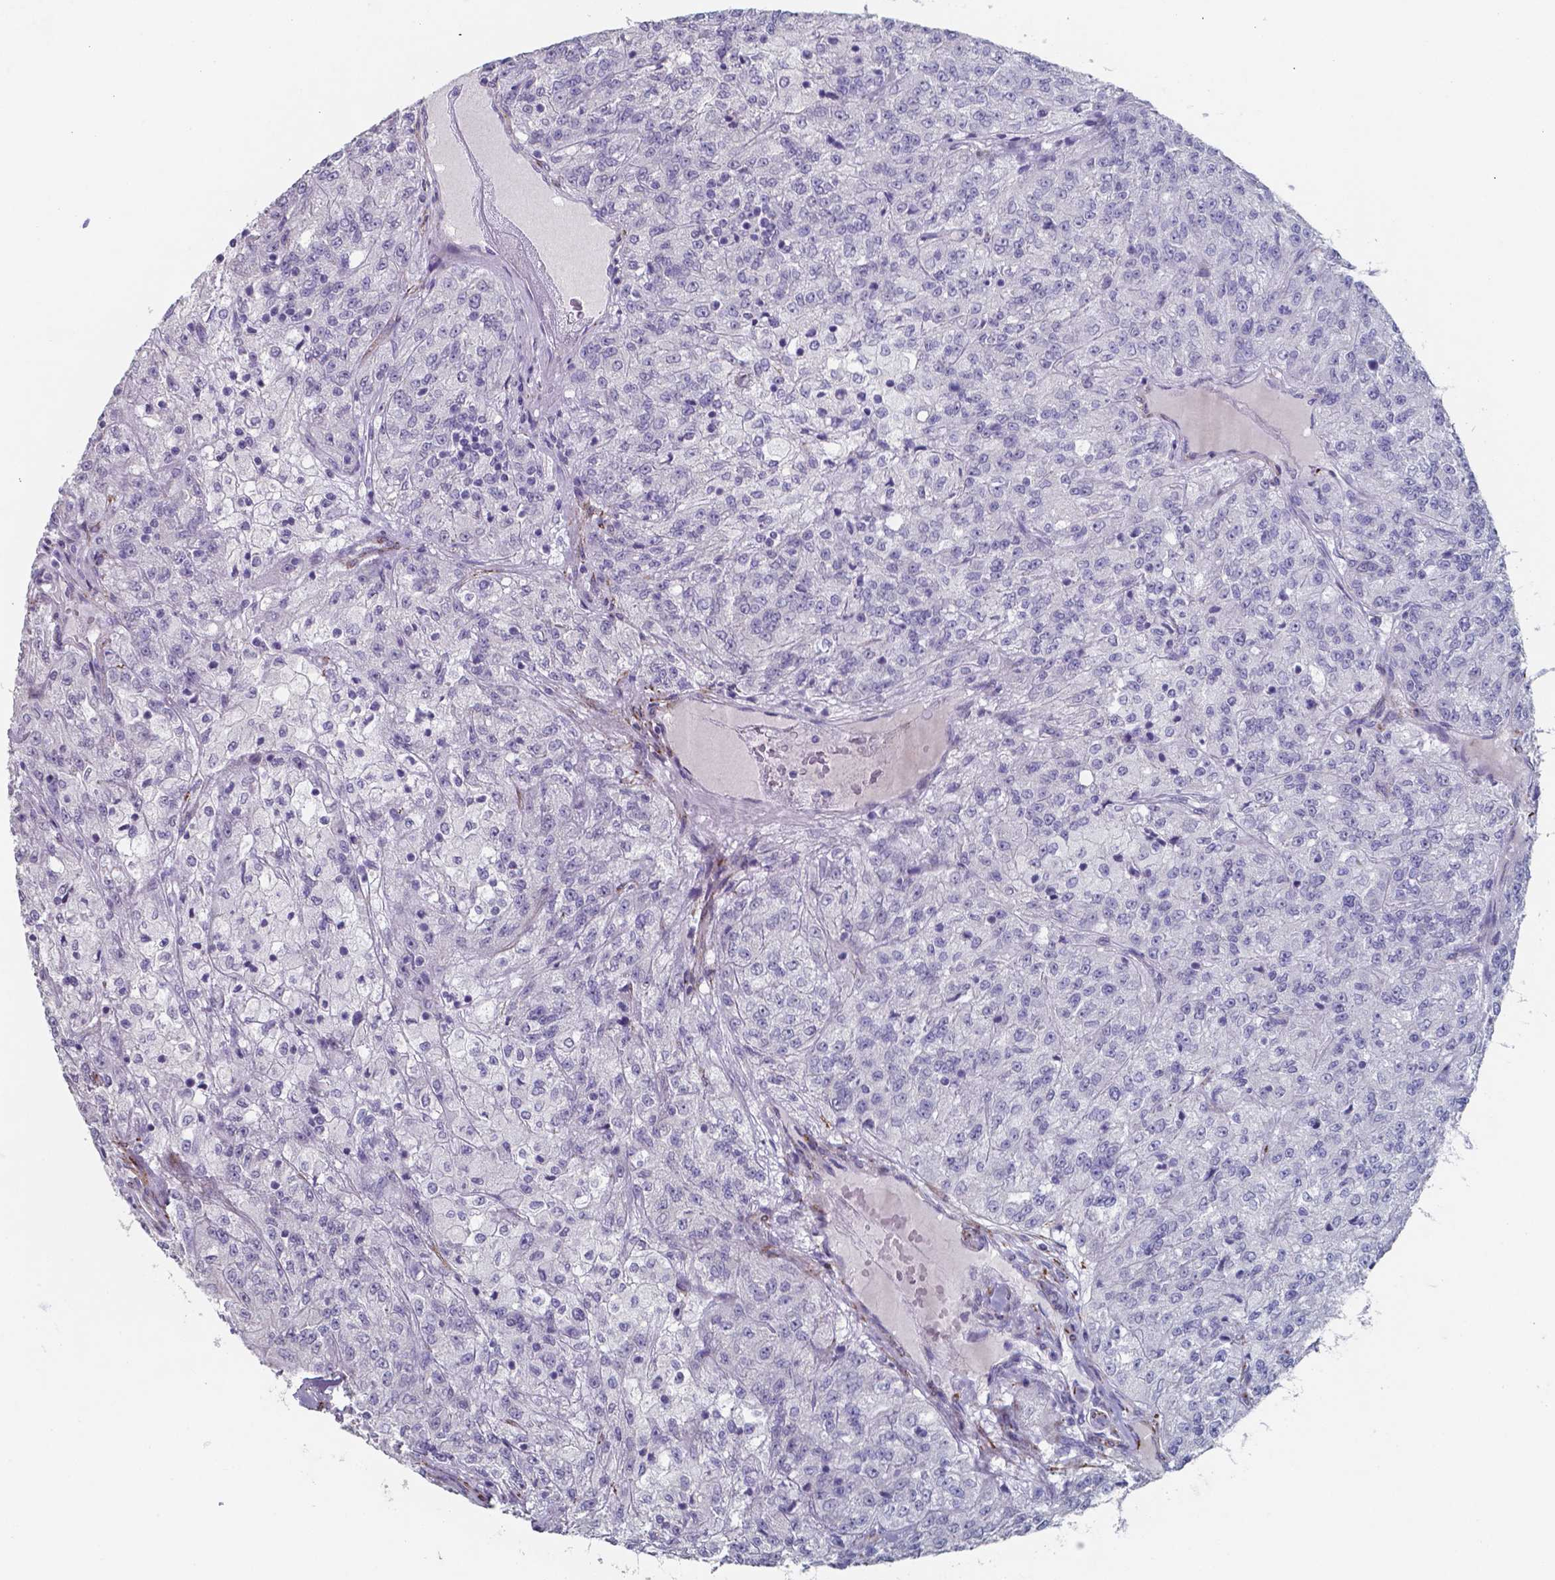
{"staining": {"intensity": "negative", "quantity": "none", "location": "none"}, "tissue": "renal cancer", "cell_type": "Tumor cells", "image_type": "cancer", "snomed": [{"axis": "morphology", "description": "Adenocarcinoma, NOS"}, {"axis": "topography", "description": "Kidney"}], "caption": "DAB (3,3'-diaminobenzidine) immunohistochemical staining of human adenocarcinoma (renal) displays no significant expression in tumor cells.", "gene": "PLA2R1", "patient": {"sex": "female", "age": 63}}